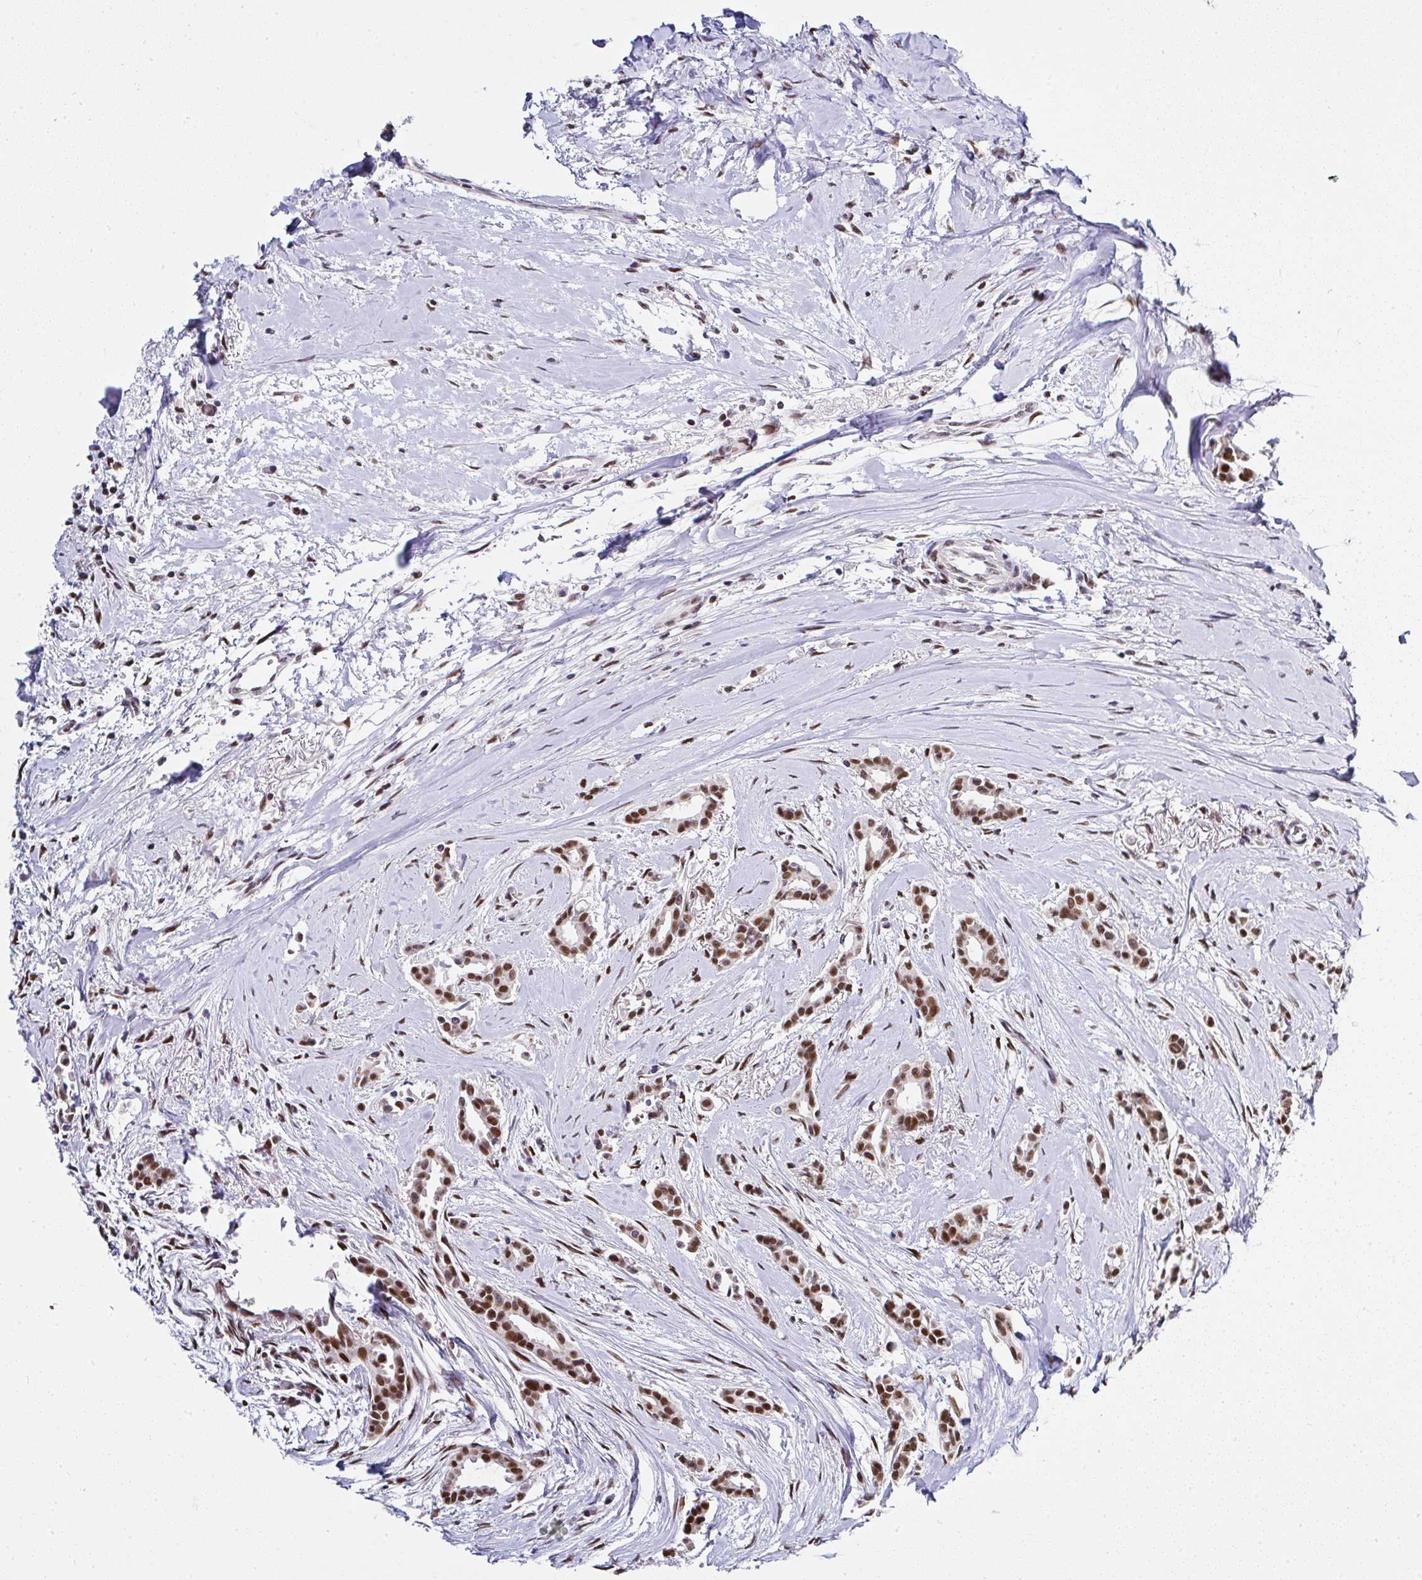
{"staining": {"intensity": "moderate", "quantity": ">75%", "location": "nuclear"}, "tissue": "breast cancer", "cell_type": "Tumor cells", "image_type": "cancer", "snomed": [{"axis": "morphology", "description": "Duct carcinoma"}, {"axis": "topography", "description": "Breast"}], "caption": "Immunohistochemistry (IHC) histopathology image of human breast cancer (invasive ductal carcinoma) stained for a protein (brown), which displays medium levels of moderate nuclear positivity in approximately >75% of tumor cells.", "gene": "DR1", "patient": {"sex": "female", "age": 64}}